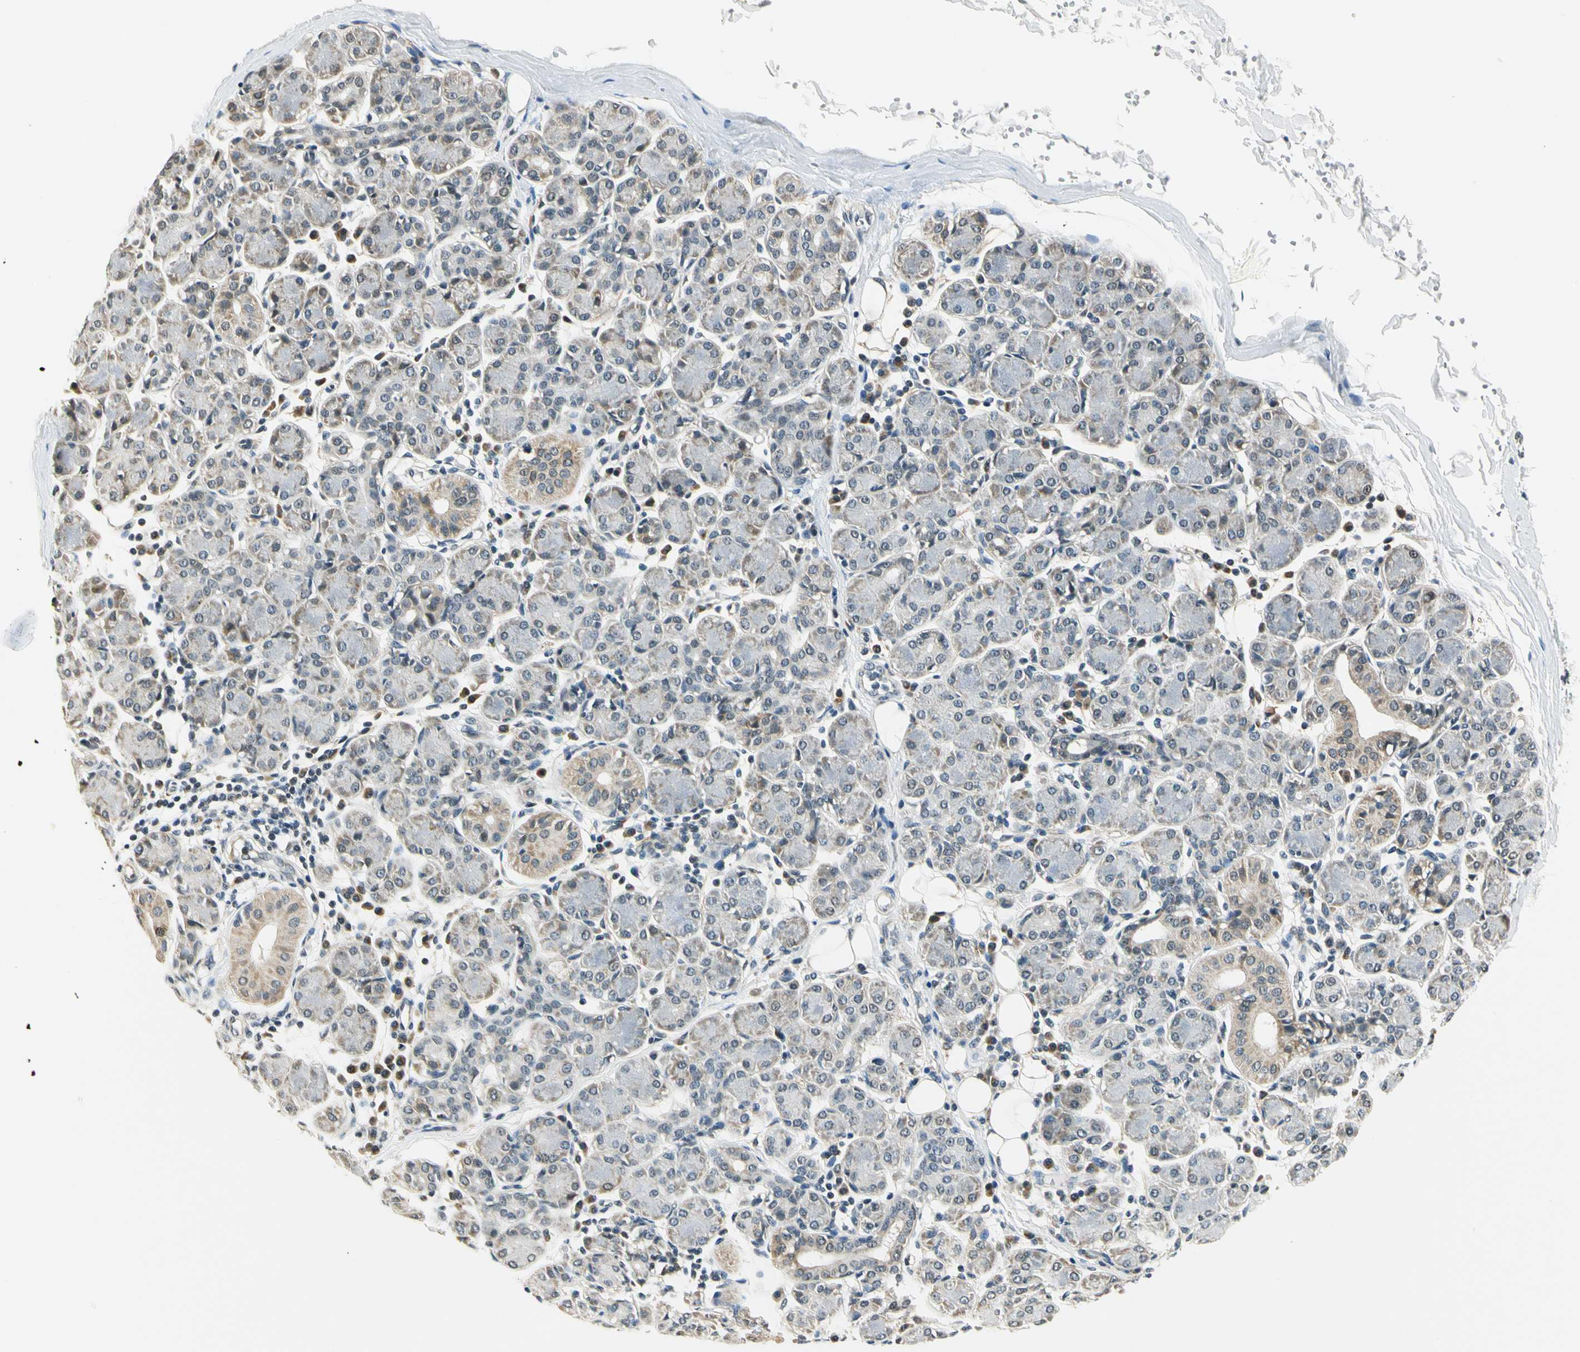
{"staining": {"intensity": "moderate", "quantity": "<25%", "location": "cytoplasmic/membranous"}, "tissue": "salivary gland", "cell_type": "Glandular cells", "image_type": "normal", "snomed": [{"axis": "morphology", "description": "Normal tissue, NOS"}, {"axis": "morphology", "description": "Inflammation, NOS"}, {"axis": "topography", "description": "Lymph node"}, {"axis": "topography", "description": "Salivary gland"}], "caption": "Moderate cytoplasmic/membranous staining for a protein is identified in approximately <25% of glandular cells of benign salivary gland using immunohistochemistry (IHC).", "gene": "PDK2", "patient": {"sex": "male", "age": 3}}